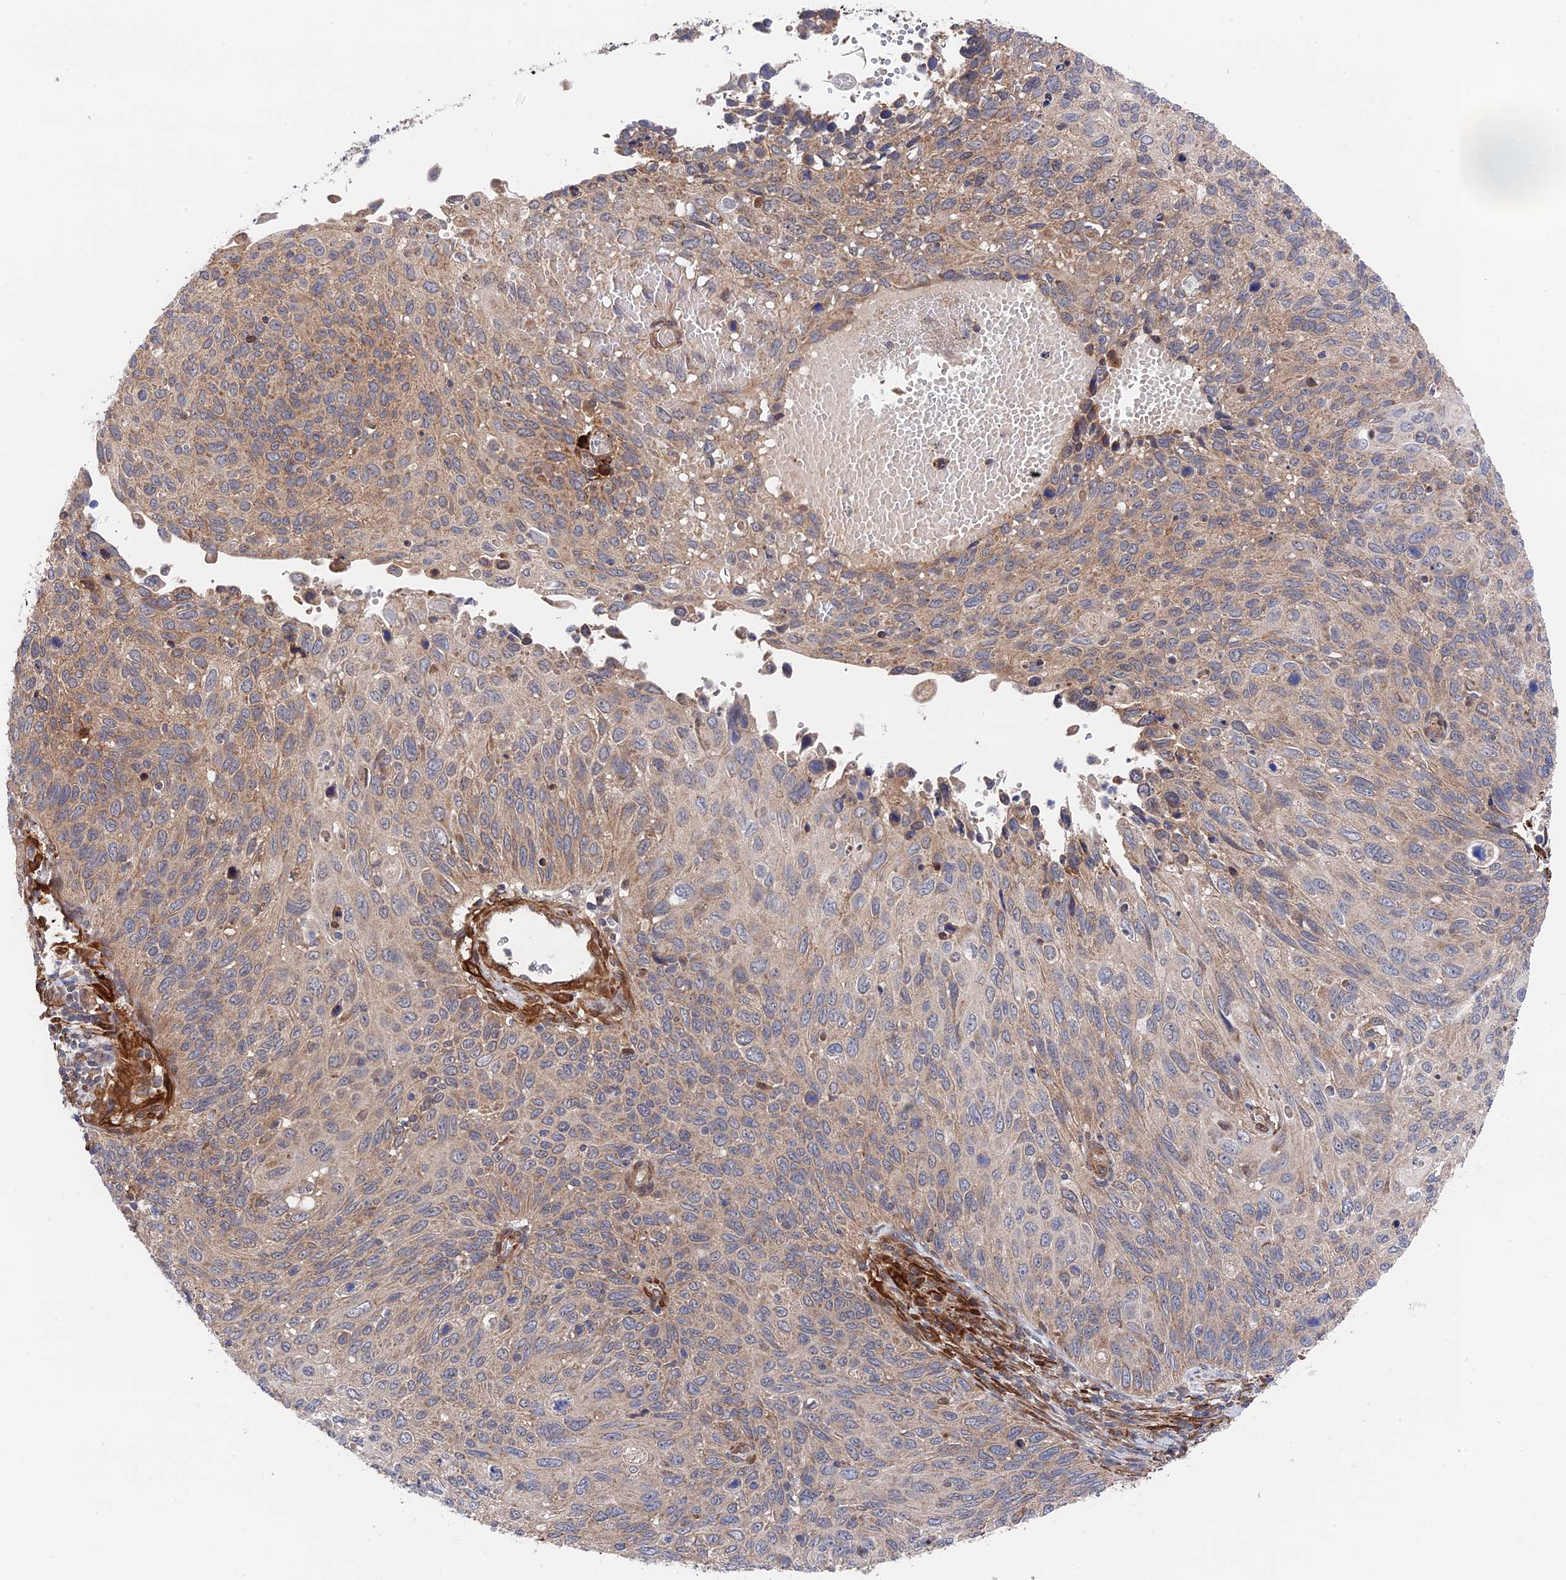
{"staining": {"intensity": "moderate", "quantity": "25%-75%", "location": "cytoplasmic/membranous"}, "tissue": "cervical cancer", "cell_type": "Tumor cells", "image_type": "cancer", "snomed": [{"axis": "morphology", "description": "Squamous cell carcinoma, NOS"}, {"axis": "topography", "description": "Cervix"}], "caption": "The immunohistochemical stain highlights moderate cytoplasmic/membranous positivity in tumor cells of cervical cancer (squamous cell carcinoma) tissue.", "gene": "ZNF320", "patient": {"sex": "female", "age": 70}}